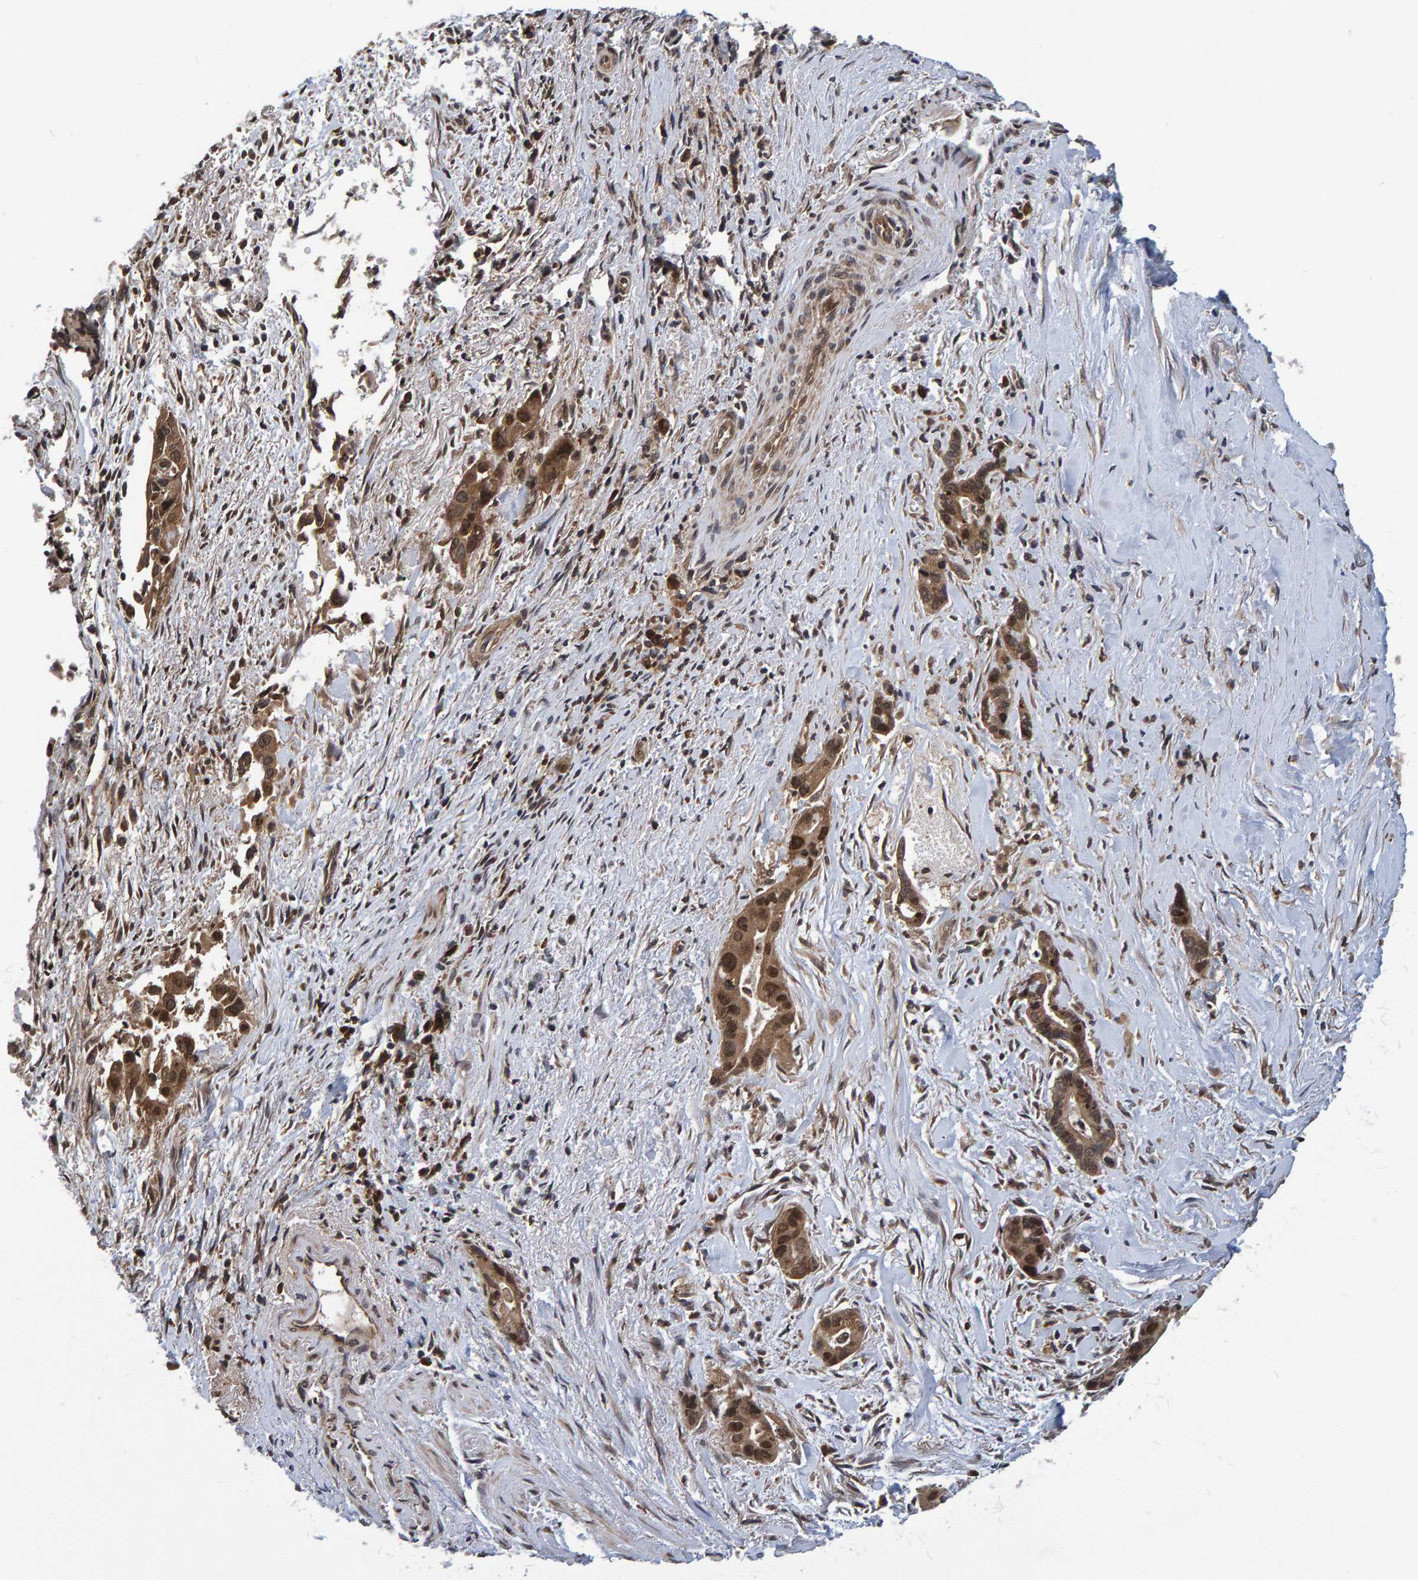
{"staining": {"intensity": "moderate", "quantity": ">75%", "location": "cytoplasmic/membranous,nuclear"}, "tissue": "liver cancer", "cell_type": "Tumor cells", "image_type": "cancer", "snomed": [{"axis": "morphology", "description": "Cholangiocarcinoma"}, {"axis": "topography", "description": "Liver"}], "caption": "The histopathology image displays immunohistochemical staining of liver cholangiocarcinoma. There is moderate cytoplasmic/membranous and nuclear expression is present in about >75% of tumor cells.", "gene": "GAB2", "patient": {"sex": "female", "age": 55}}